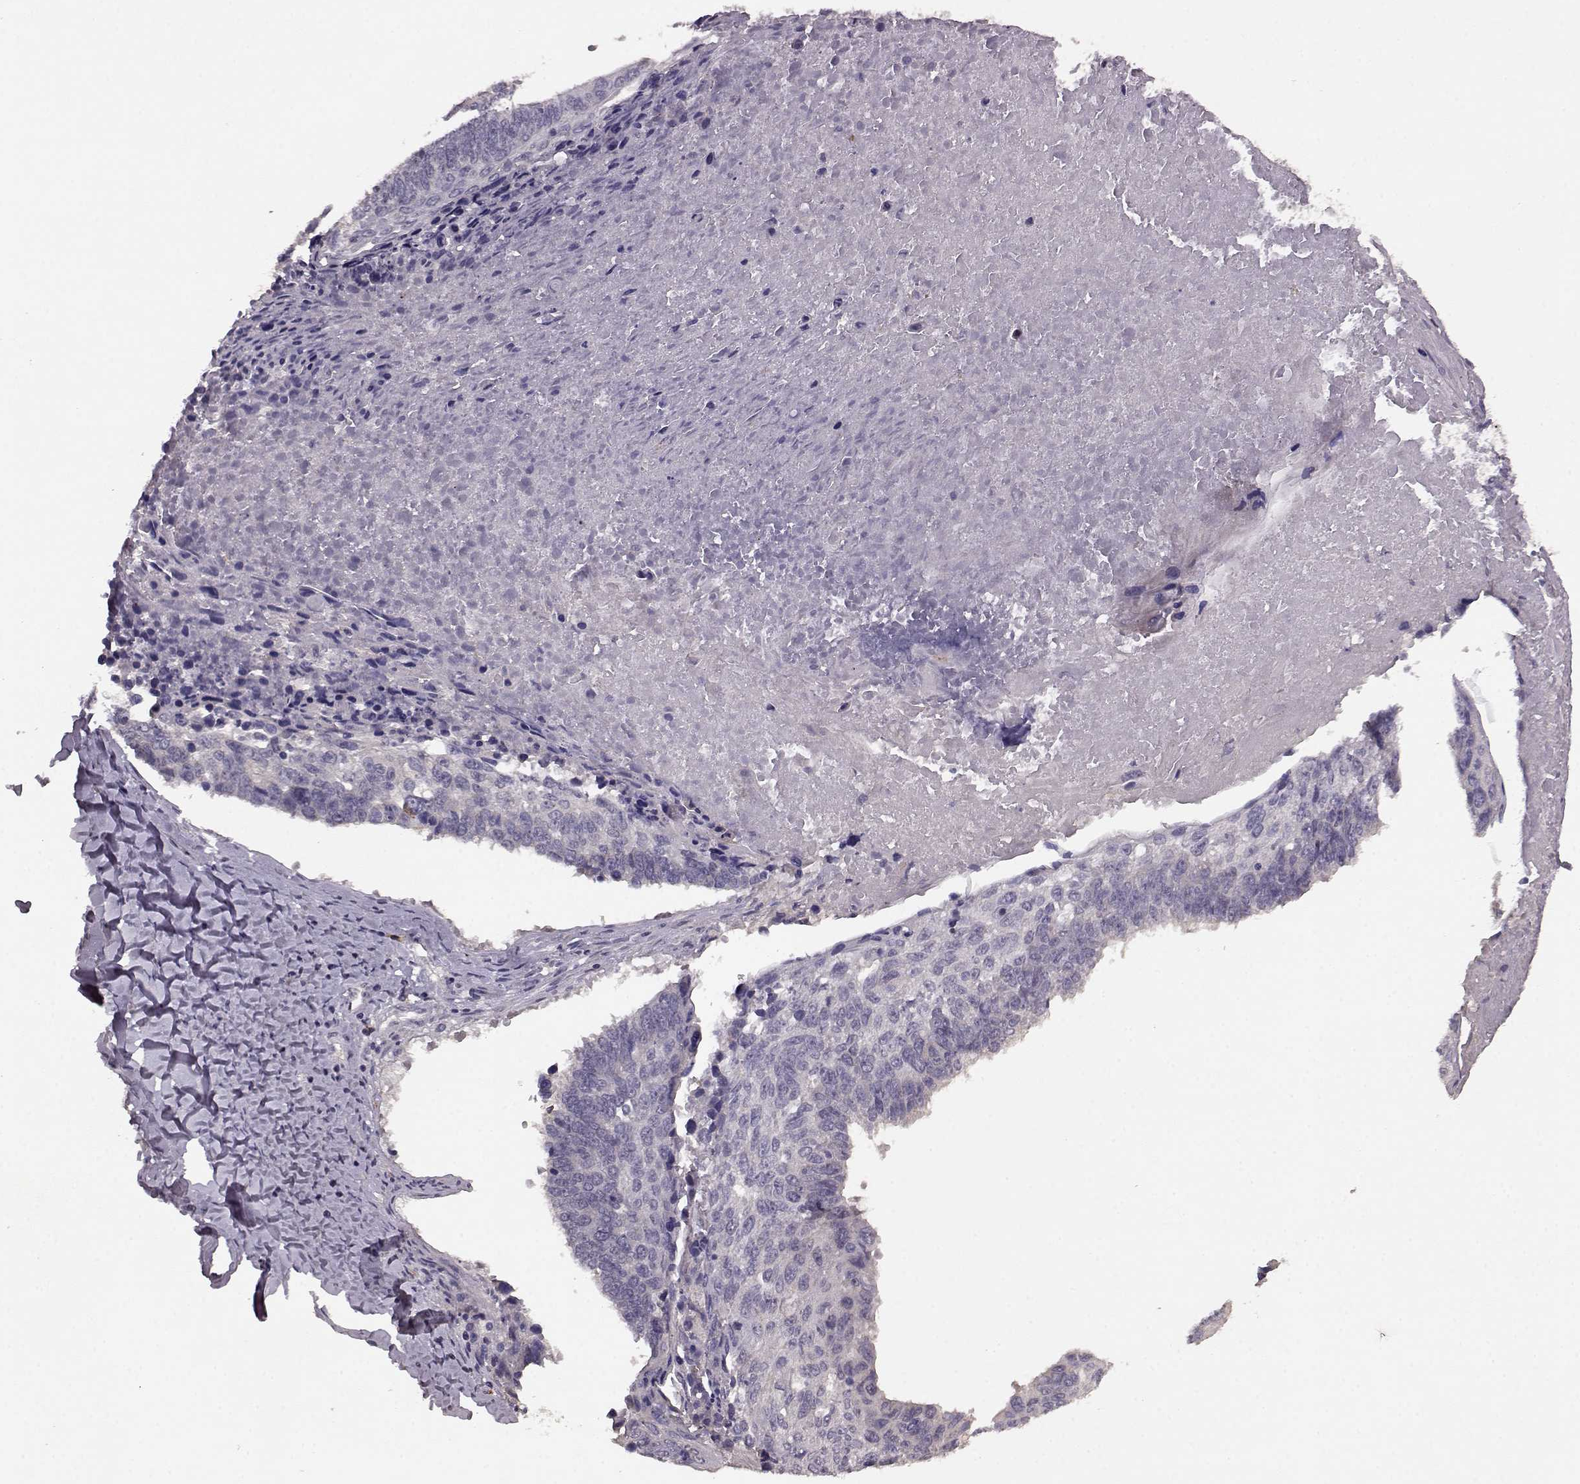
{"staining": {"intensity": "negative", "quantity": "none", "location": "none"}, "tissue": "lung cancer", "cell_type": "Tumor cells", "image_type": "cancer", "snomed": [{"axis": "morphology", "description": "Squamous cell carcinoma, NOS"}, {"axis": "topography", "description": "Lung"}], "caption": "The micrograph shows no significant expression in tumor cells of lung squamous cell carcinoma.", "gene": "SLC52A3", "patient": {"sex": "male", "age": 73}}